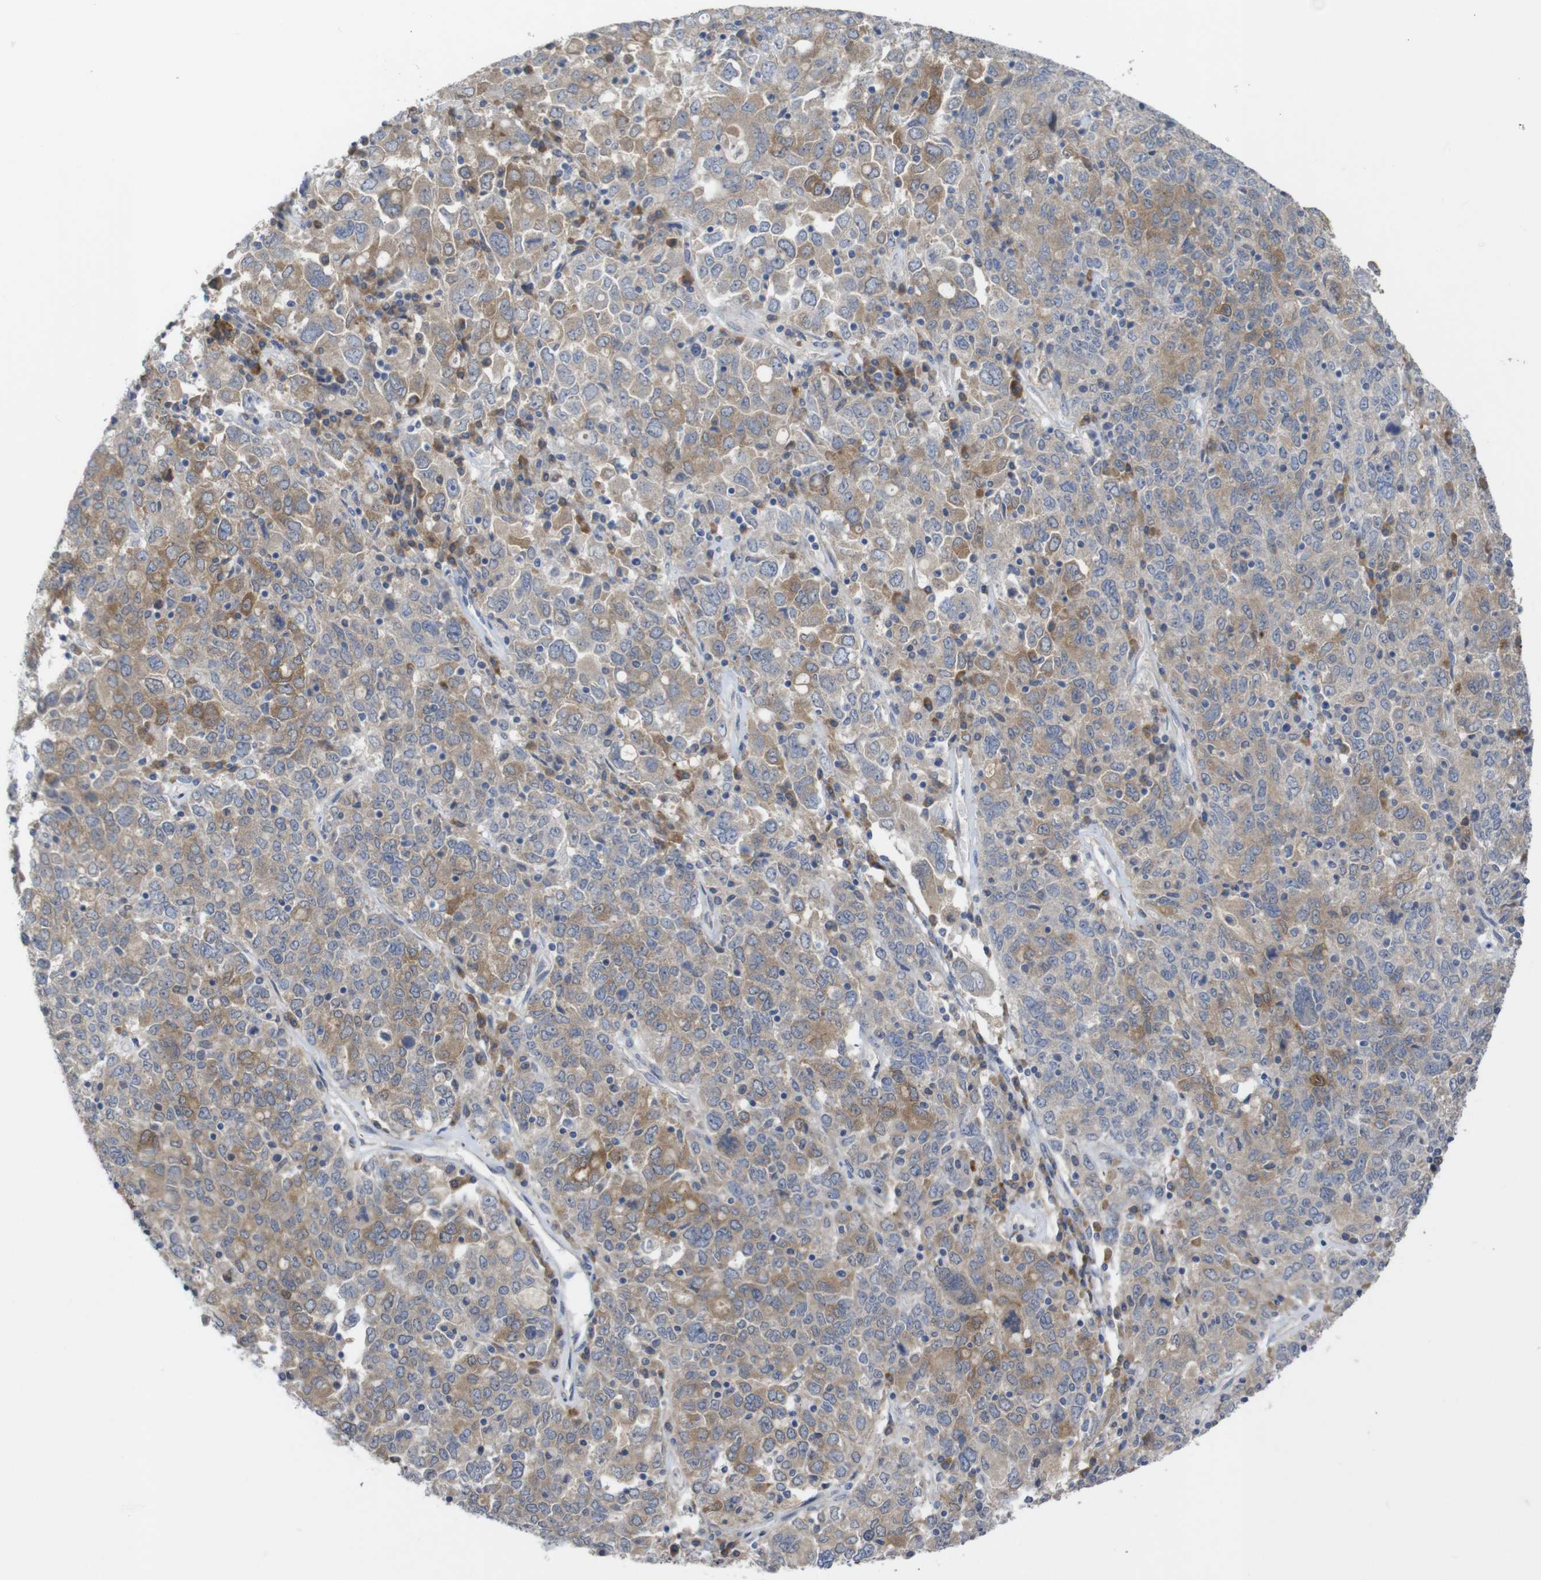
{"staining": {"intensity": "moderate", "quantity": "25%-75%", "location": "cytoplasmic/membranous"}, "tissue": "ovarian cancer", "cell_type": "Tumor cells", "image_type": "cancer", "snomed": [{"axis": "morphology", "description": "Carcinoma, endometroid"}, {"axis": "topography", "description": "Ovary"}], "caption": "Tumor cells exhibit medium levels of moderate cytoplasmic/membranous expression in about 25%-75% of cells in ovarian cancer (endometroid carcinoma). The protein is stained brown, and the nuclei are stained in blue (DAB (3,3'-diaminobenzidine) IHC with brightfield microscopy, high magnification).", "gene": "BCAR3", "patient": {"sex": "female", "age": 62}}